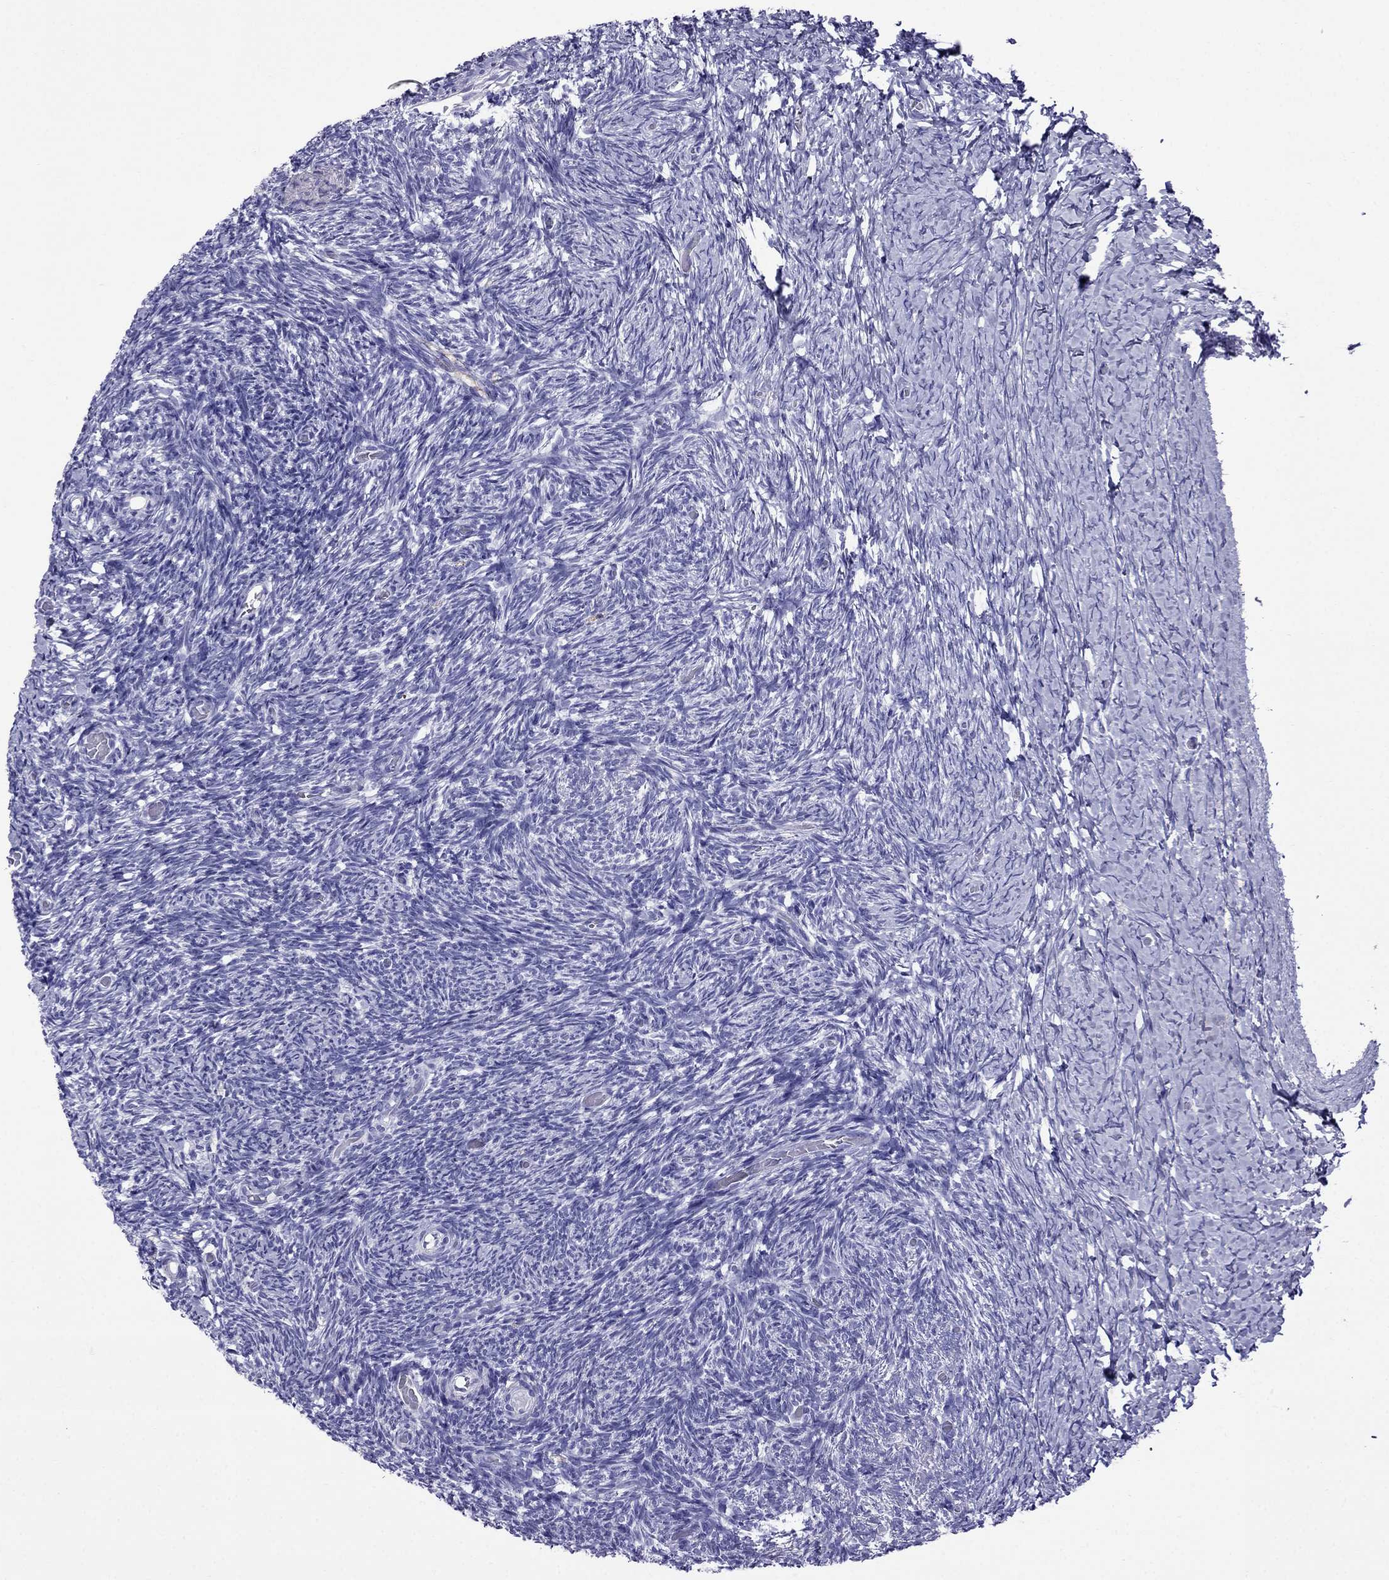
{"staining": {"intensity": "negative", "quantity": "none", "location": "none"}, "tissue": "ovary", "cell_type": "Follicle cells", "image_type": "normal", "snomed": [{"axis": "morphology", "description": "Normal tissue, NOS"}, {"axis": "topography", "description": "Ovary"}], "caption": "This photomicrograph is of benign ovary stained with IHC to label a protein in brown with the nuclei are counter-stained blue. There is no positivity in follicle cells. The staining is performed using DAB brown chromogen with nuclei counter-stained in using hematoxylin.", "gene": "CRYBA1", "patient": {"sex": "female", "age": 39}}